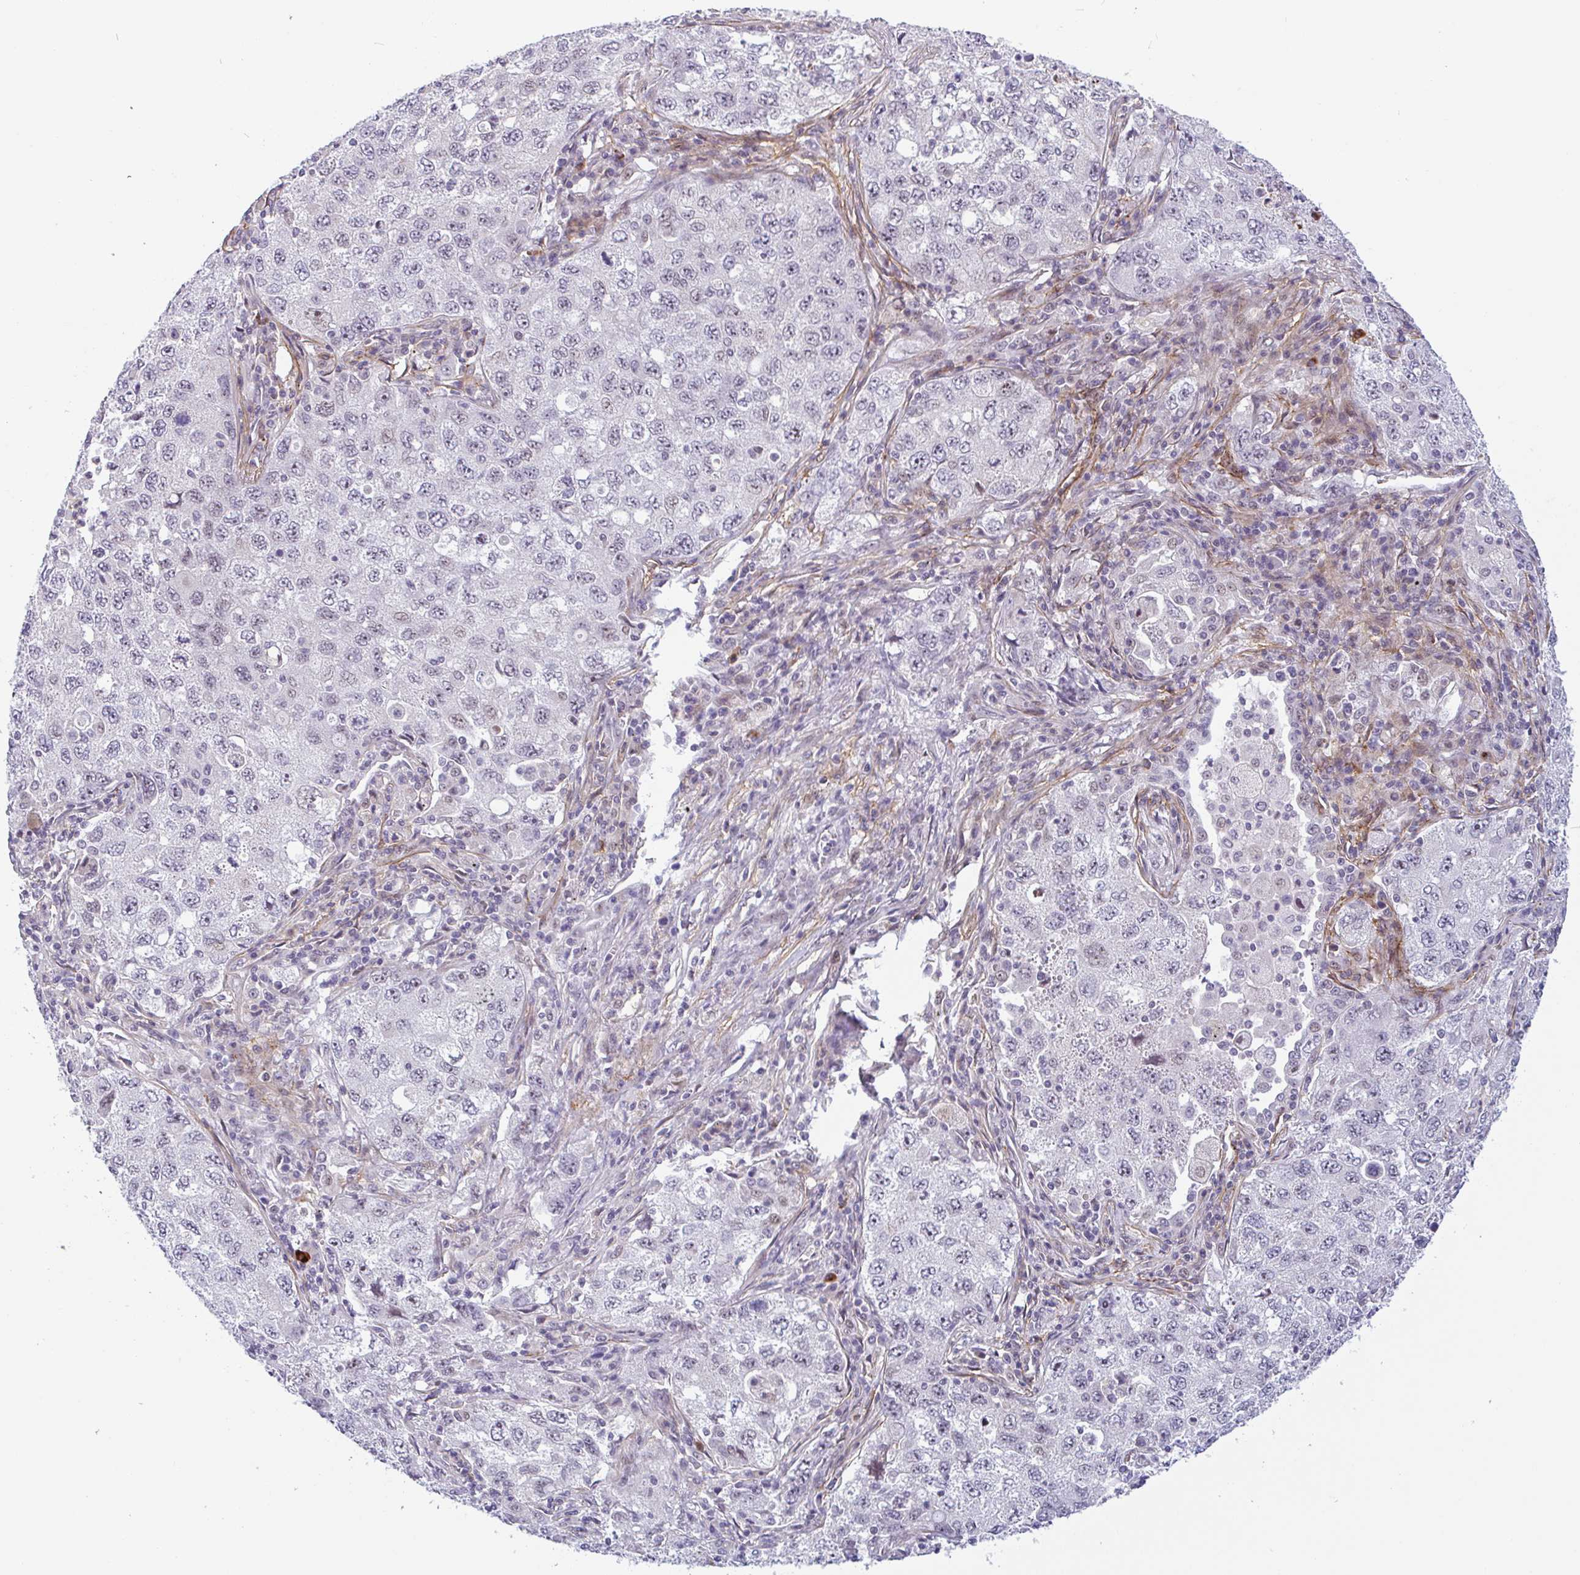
{"staining": {"intensity": "weak", "quantity": "<25%", "location": "nuclear"}, "tissue": "lung cancer", "cell_type": "Tumor cells", "image_type": "cancer", "snomed": [{"axis": "morphology", "description": "Adenocarcinoma, NOS"}, {"axis": "topography", "description": "Lung"}], "caption": "DAB immunohistochemical staining of lung cancer displays no significant staining in tumor cells.", "gene": "TMEM119", "patient": {"sex": "female", "age": 57}}